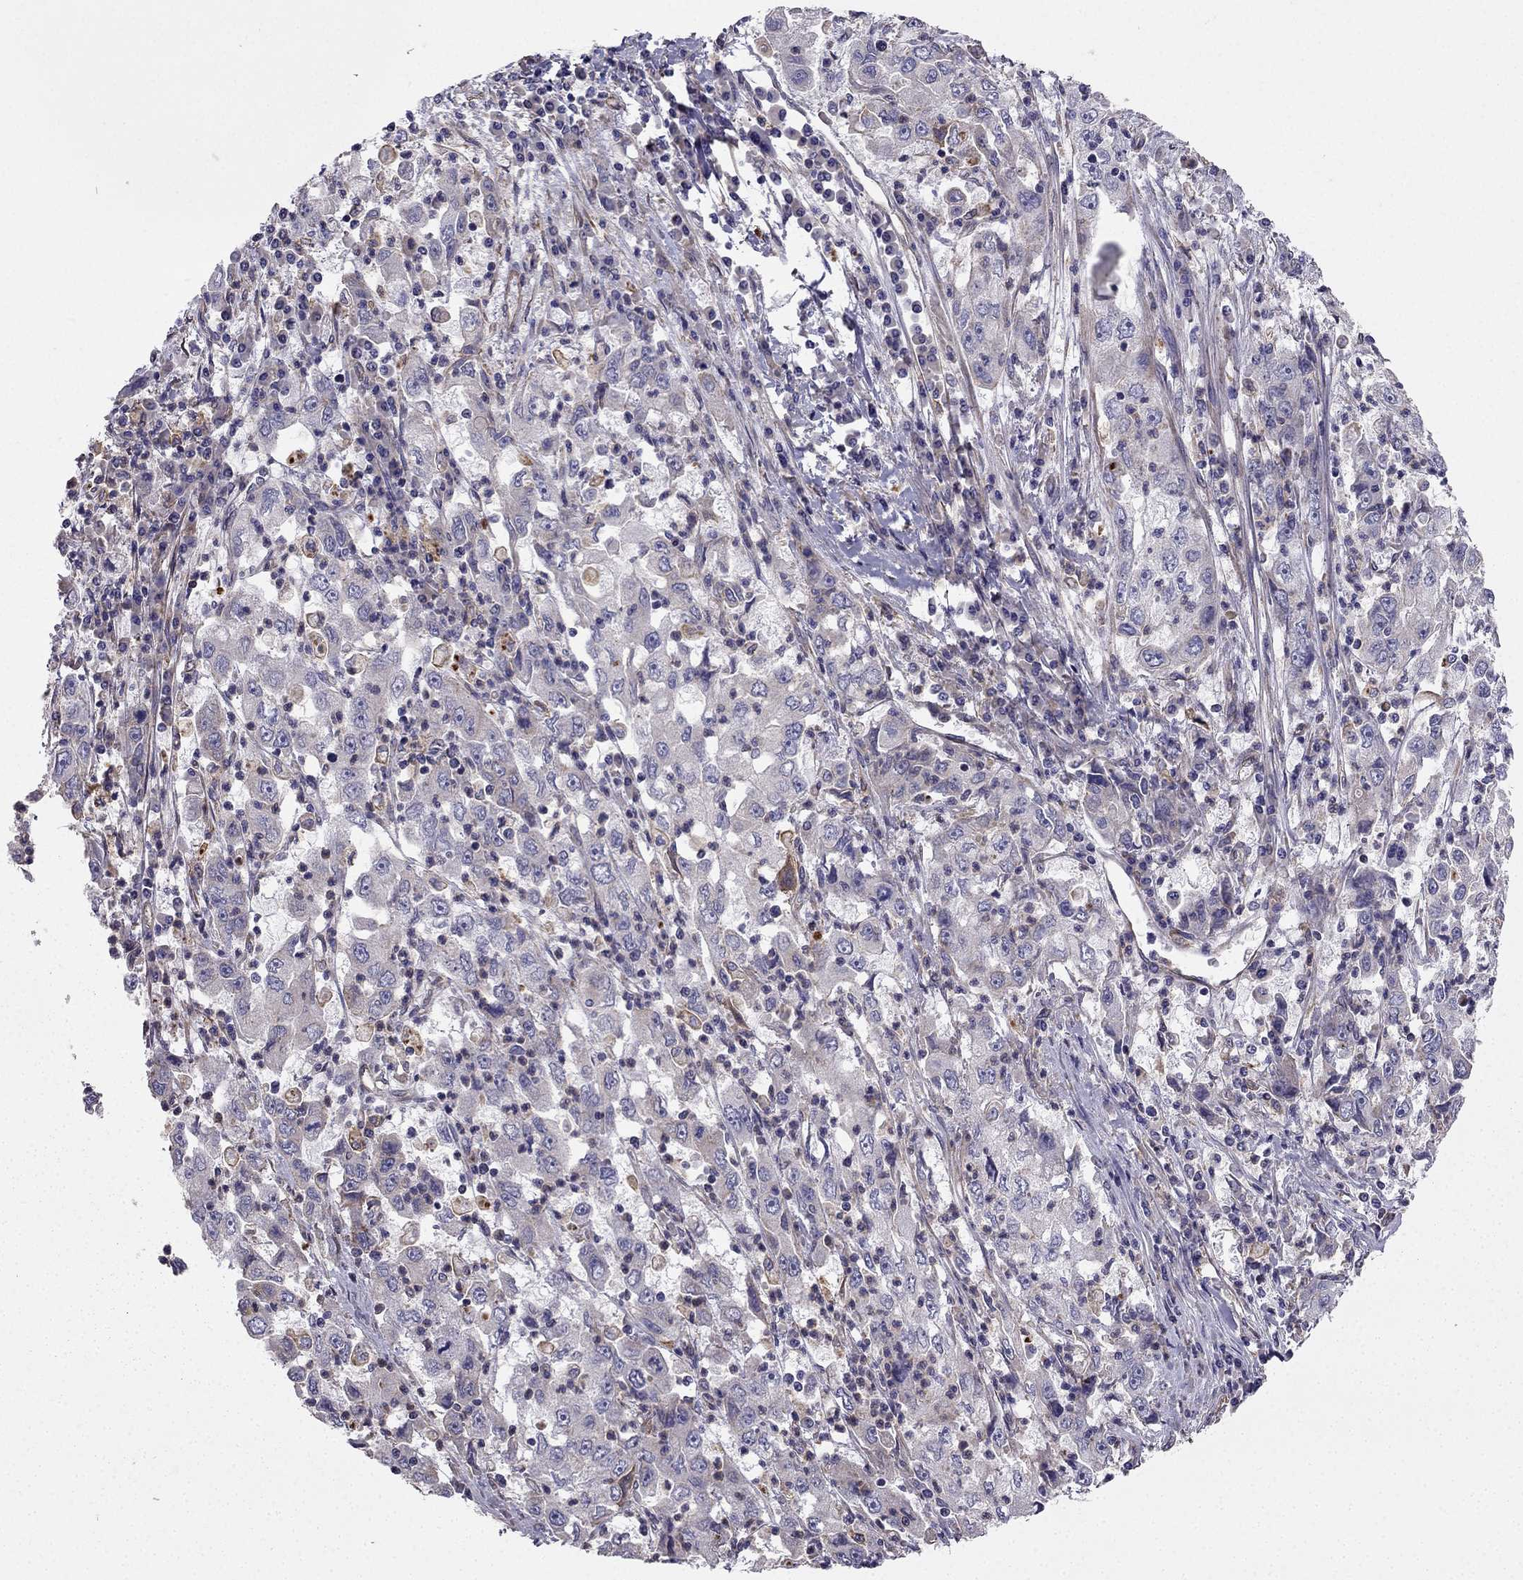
{"staining": {"intensity": "negative", "quantity": "none", "location": "none"}, "tissue": "cervical cancer", "cell_type": "Tumor cells", "image_type": "cancer", "snomed": [{"axis": "morphology", "description": "Squamous cell carcinoma, NOS"}, {"axis": "topography", "description": "Cervix"}], "caption": "Immunohistochemistry (IHC) of cervical cancer exhibits no positivity in tumor cells.", "gene": "ENOX1", "patient": {"sex": "female", "age": 36}}